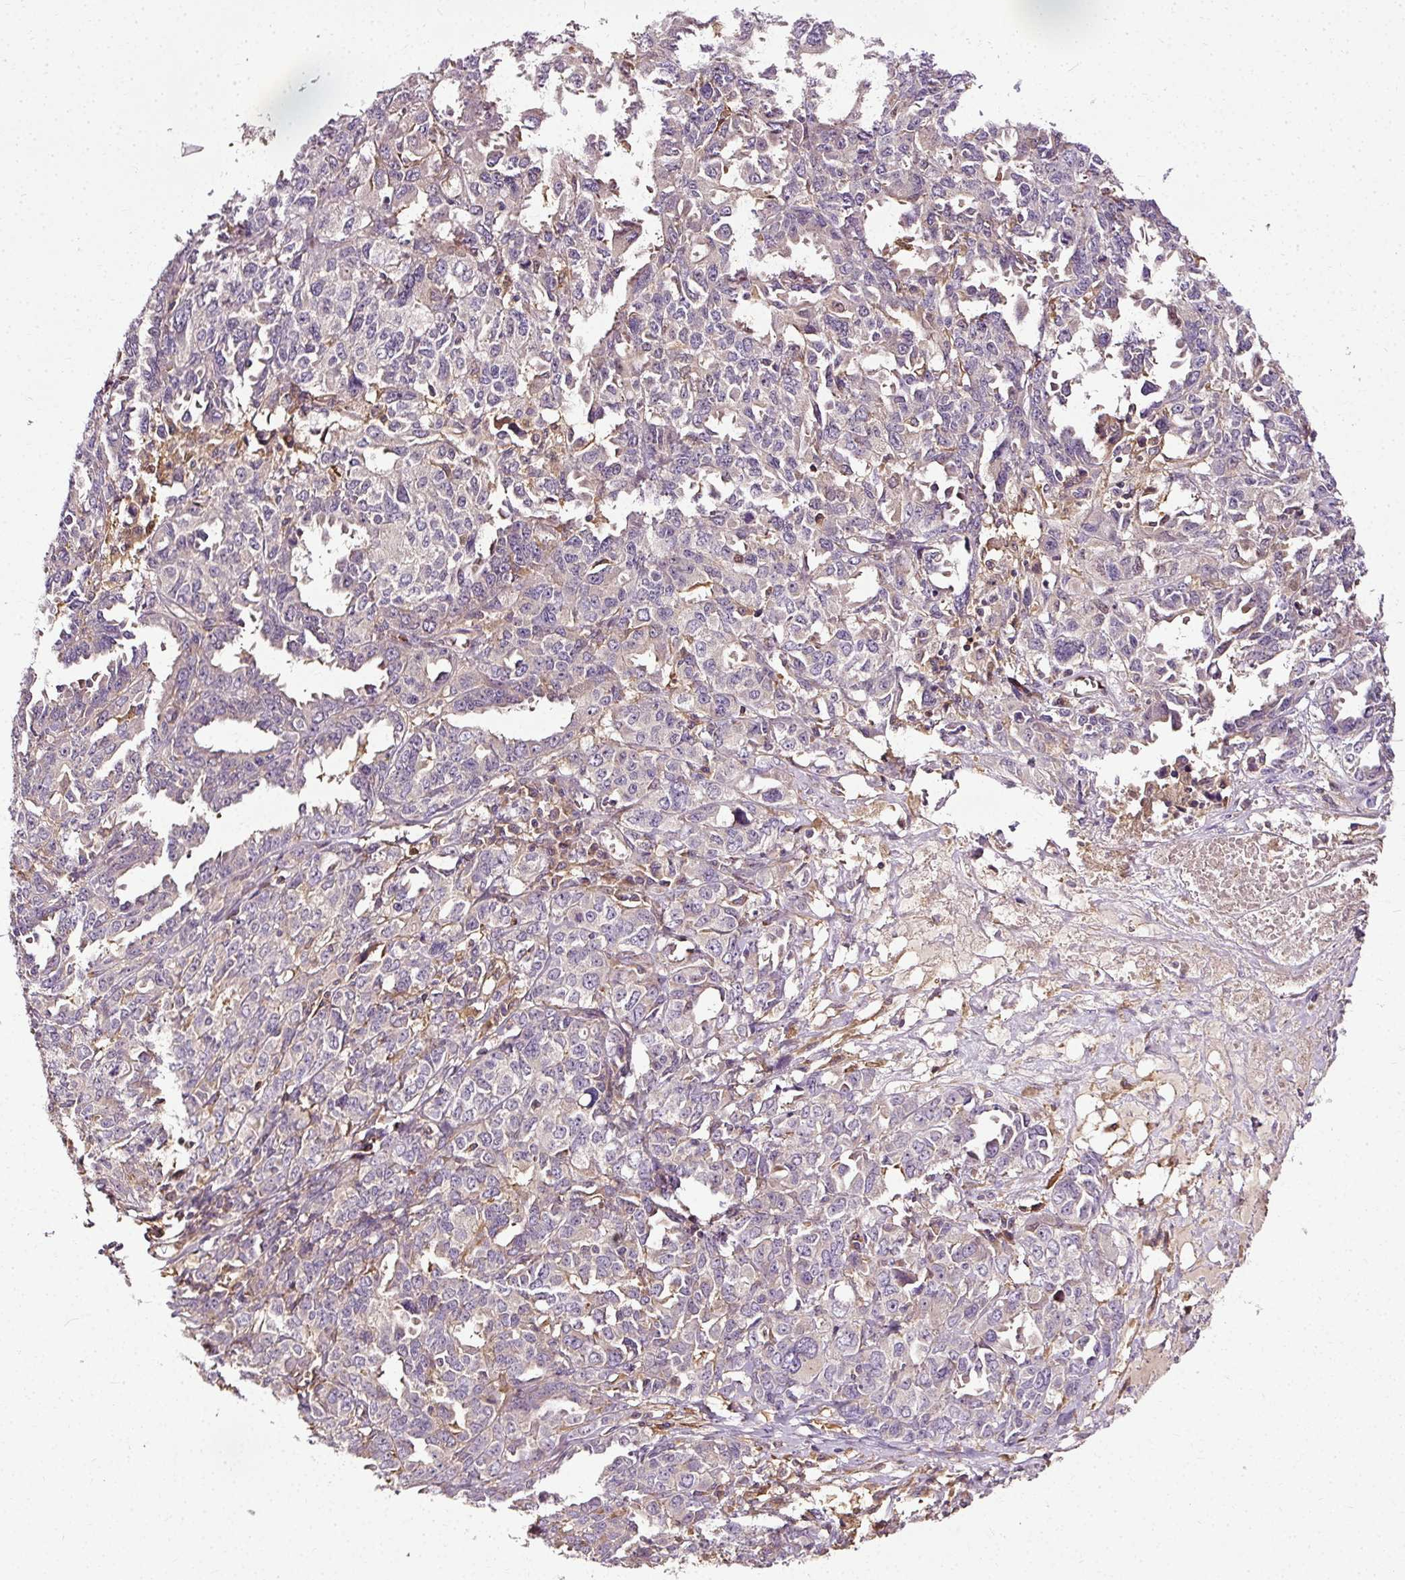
{"staining": {"intensity": "negative", "quantity": "none", "location": "none"}, "tissue": "ovarian cancer", "cell_type": "Tumor cells", "image_type": "cancer", "snomed": [{"axis": "morphology", "description": "Adenocarcinoma, NOS"}, {"axis": "morphology", "description": "Carcinoma, endometroid"}, {"axis": "topography", "description": "Ovary"}], "caption": "This is an IHC histopathology image of ovarian adenocarcinoma. There is no positivity in tumor cells.", "gene": "NAPA", "patient": {"sex": "female", "age": 72}}